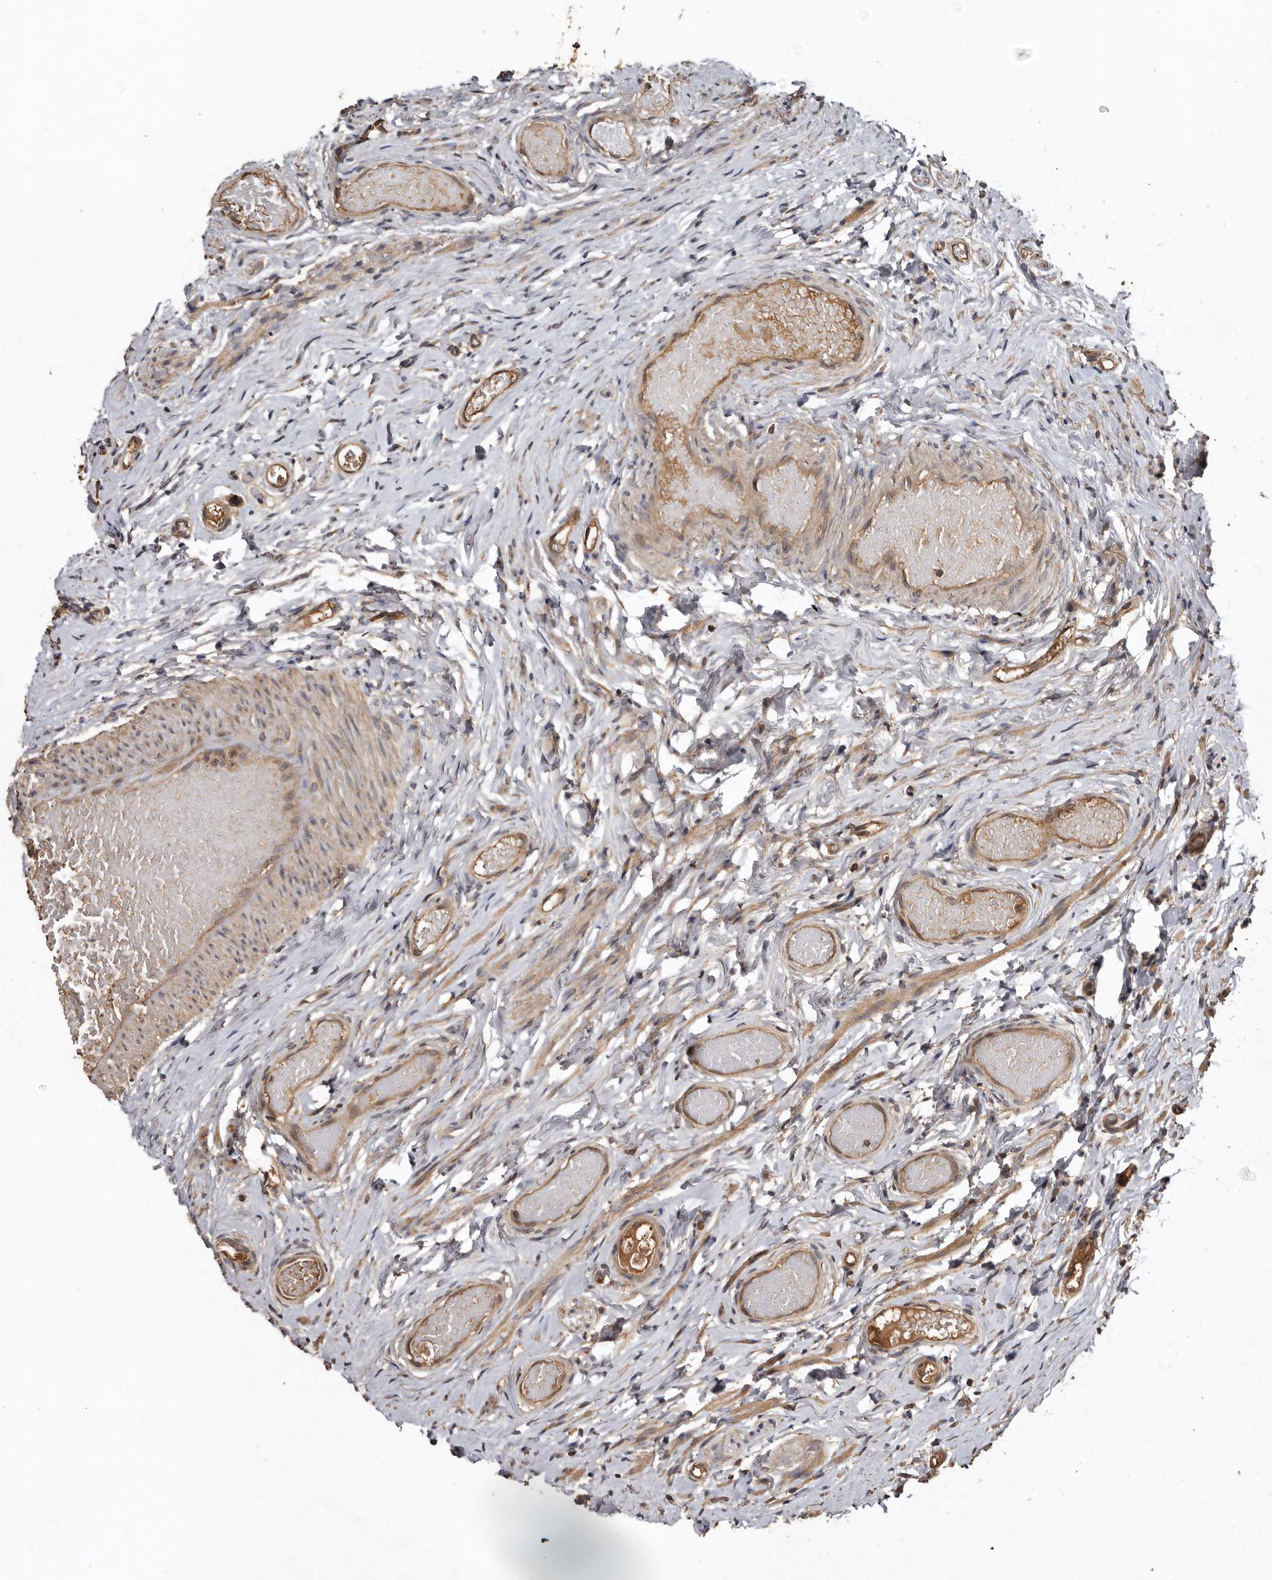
{"staining": {"intensity": "moderate", "quantity": ">75%", "location": "cytoplasmic/membranous"}, "tissue": "epididymis", "cell_type": "Glandular cells", "image_type": "normal", "snomed": [{"axis": "morphology", "description": "Normal tissue, NOS"}, {"axis": "topography", "description": "Epididymis"}], "caption": "This image shows benign epididymis stained with immunohistochemistry to label a protein in brown. The cytoplasmic/membranous of glandular cells show moderate positivity for the protein. Nuclei are counter-stained blue.", "gene": "FLCN", "patient": {"sex": "male", "age": 9}}